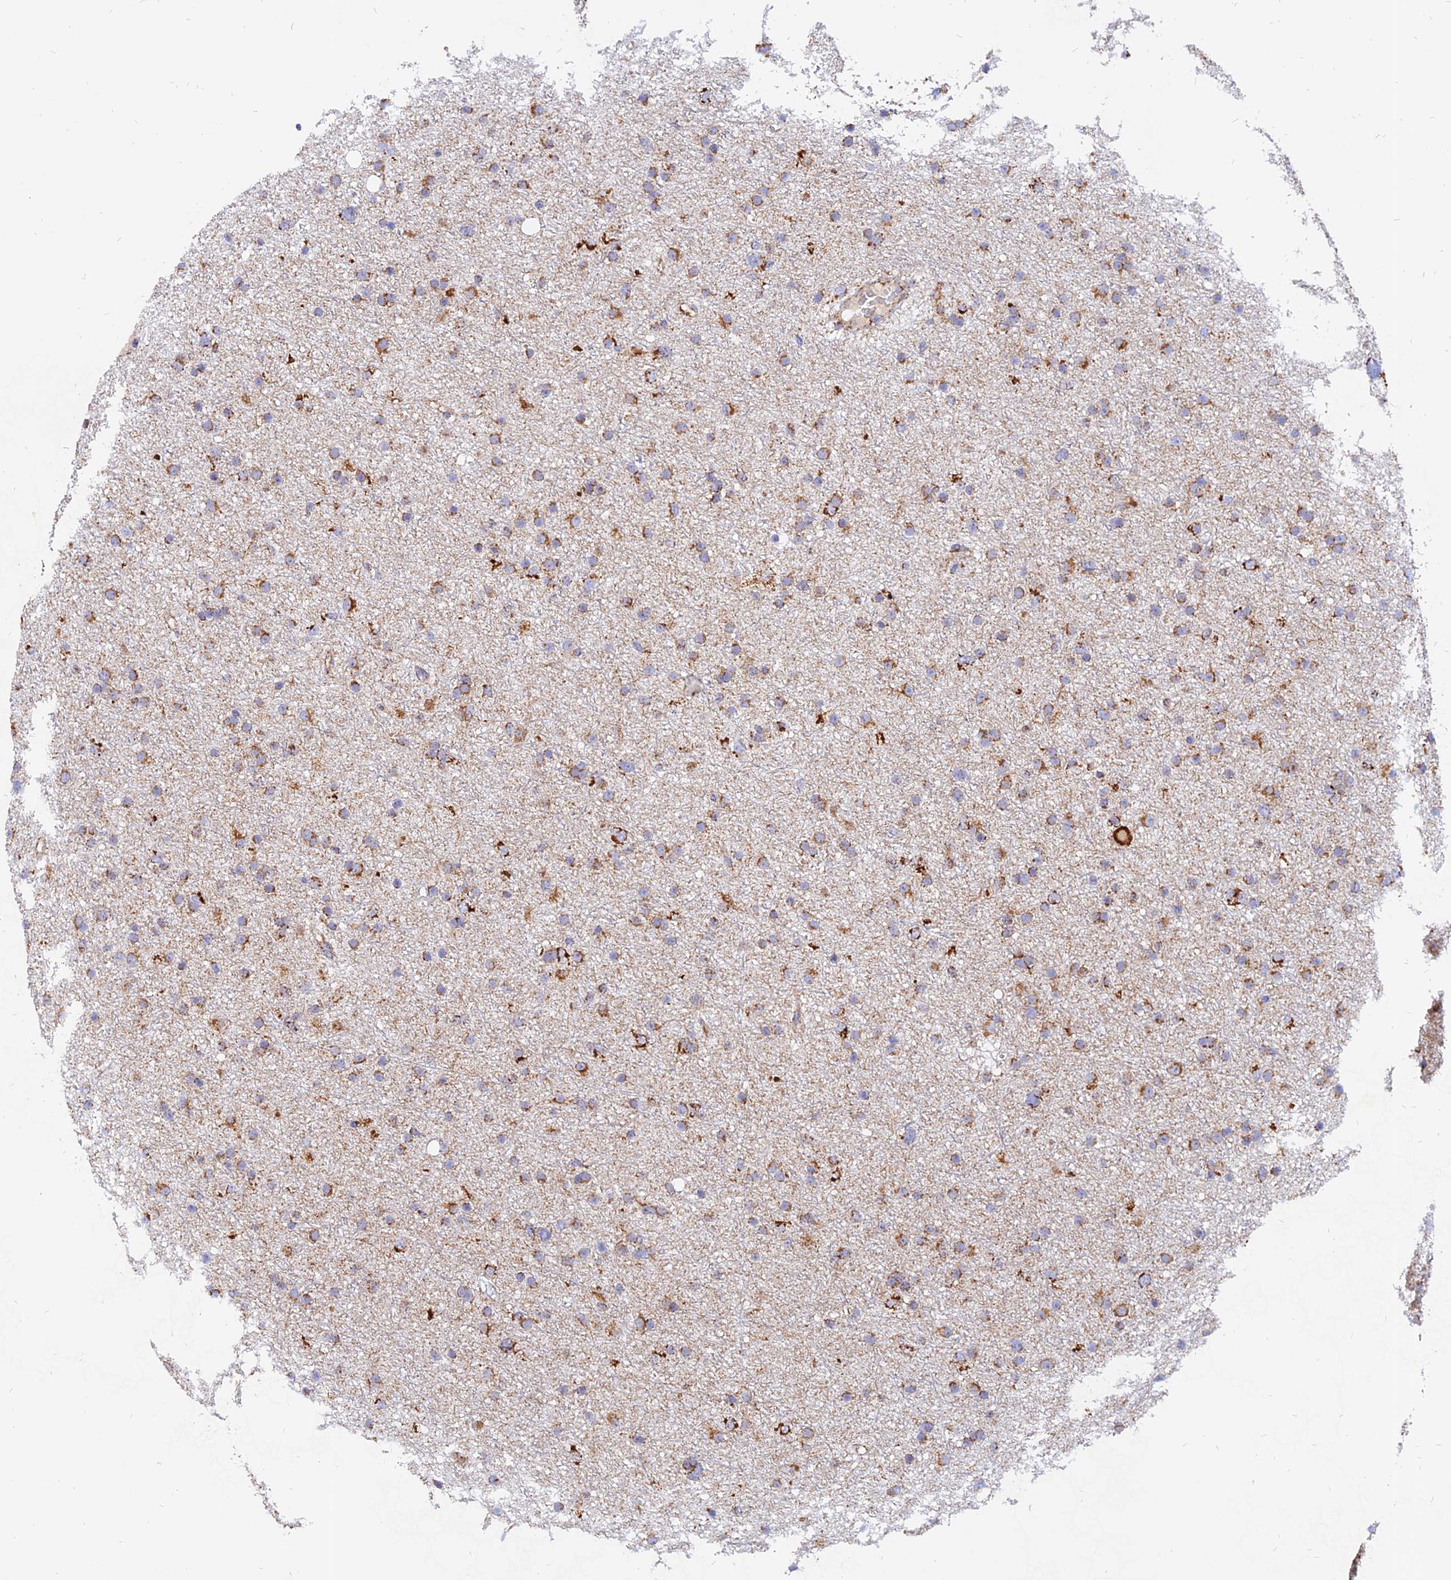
{"staining": {"intensity": "moderate", "quantity": ">75%", "location": "cytoplasmic/membranous"}, "tissue": "glioma", "cell_type": "Tumor cells", "image_type": "cancer", "snomed": [{"axis": "morphology", "description": "Glioma, malignant, Low grade"}, {"axis": "topography", "description": "Cerebral cortex"}], "caption": "Immunohistochemical staining of glioma exhibits medium levels of moderate cytoplasmic/membranous expression in about >75% of tumor cells.", "gene": "NDUFB6", "patient": {"sex": "female", "age": 39}}